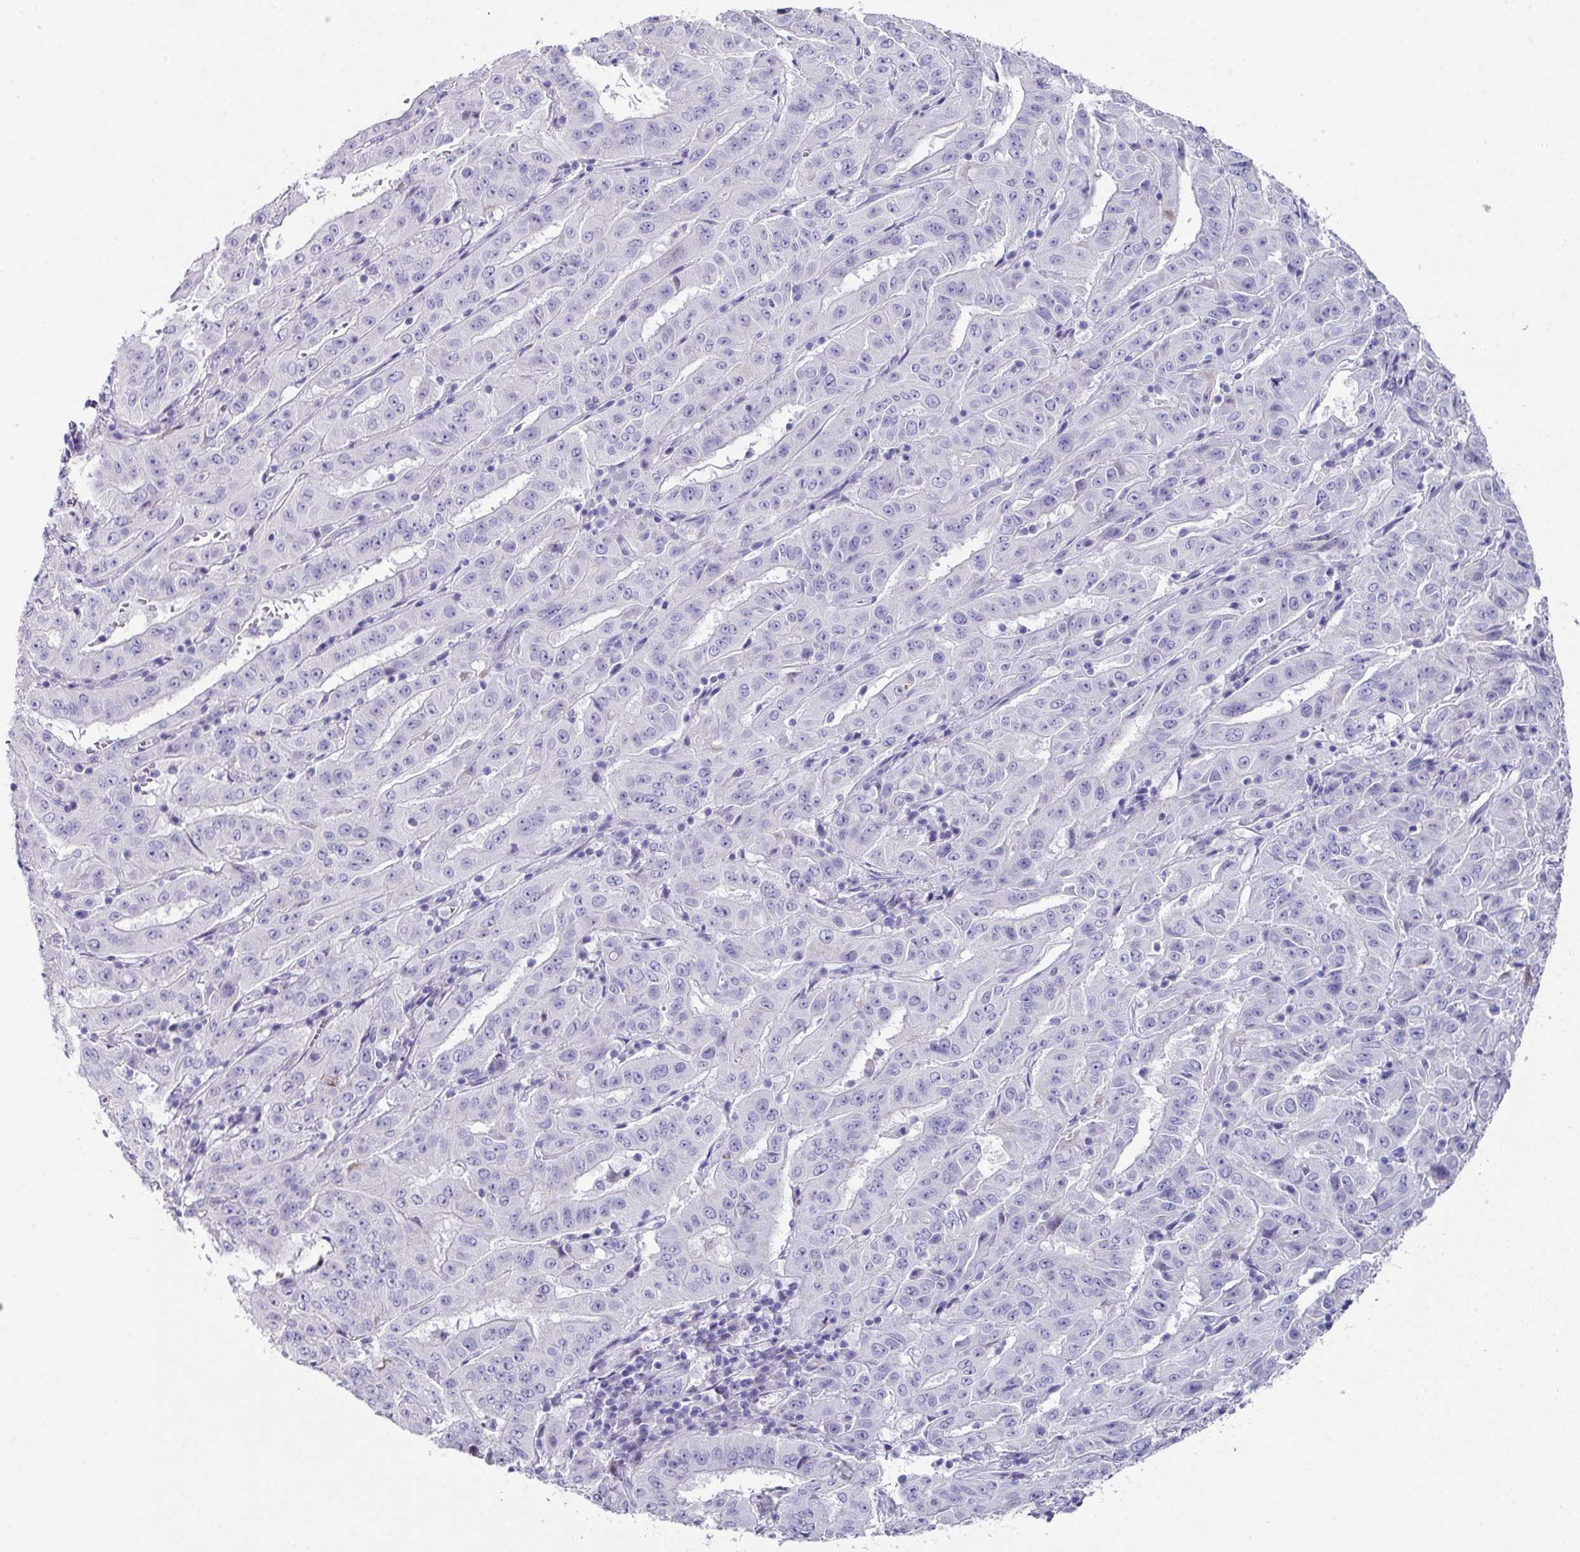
{"staining": {"intensity": "negative", "quantity": "none", "location": "none"}, "tissue": "pancreatic cancer", "cell_type": "Tumor cells", "image_type": "cancer", "snomed": [{"axis": "morphology", "description": "Adenocarcinoma, NOS"}, {"axis": "topography", "description": "Pancreas"}], "caption": "Human adenocarcinoma (pancreatic) stained for a protein using immunohistochemistry shows no staining in tumor cells.", "gene": "PEX10", "patient": {"sex": "male", "age": 63}}